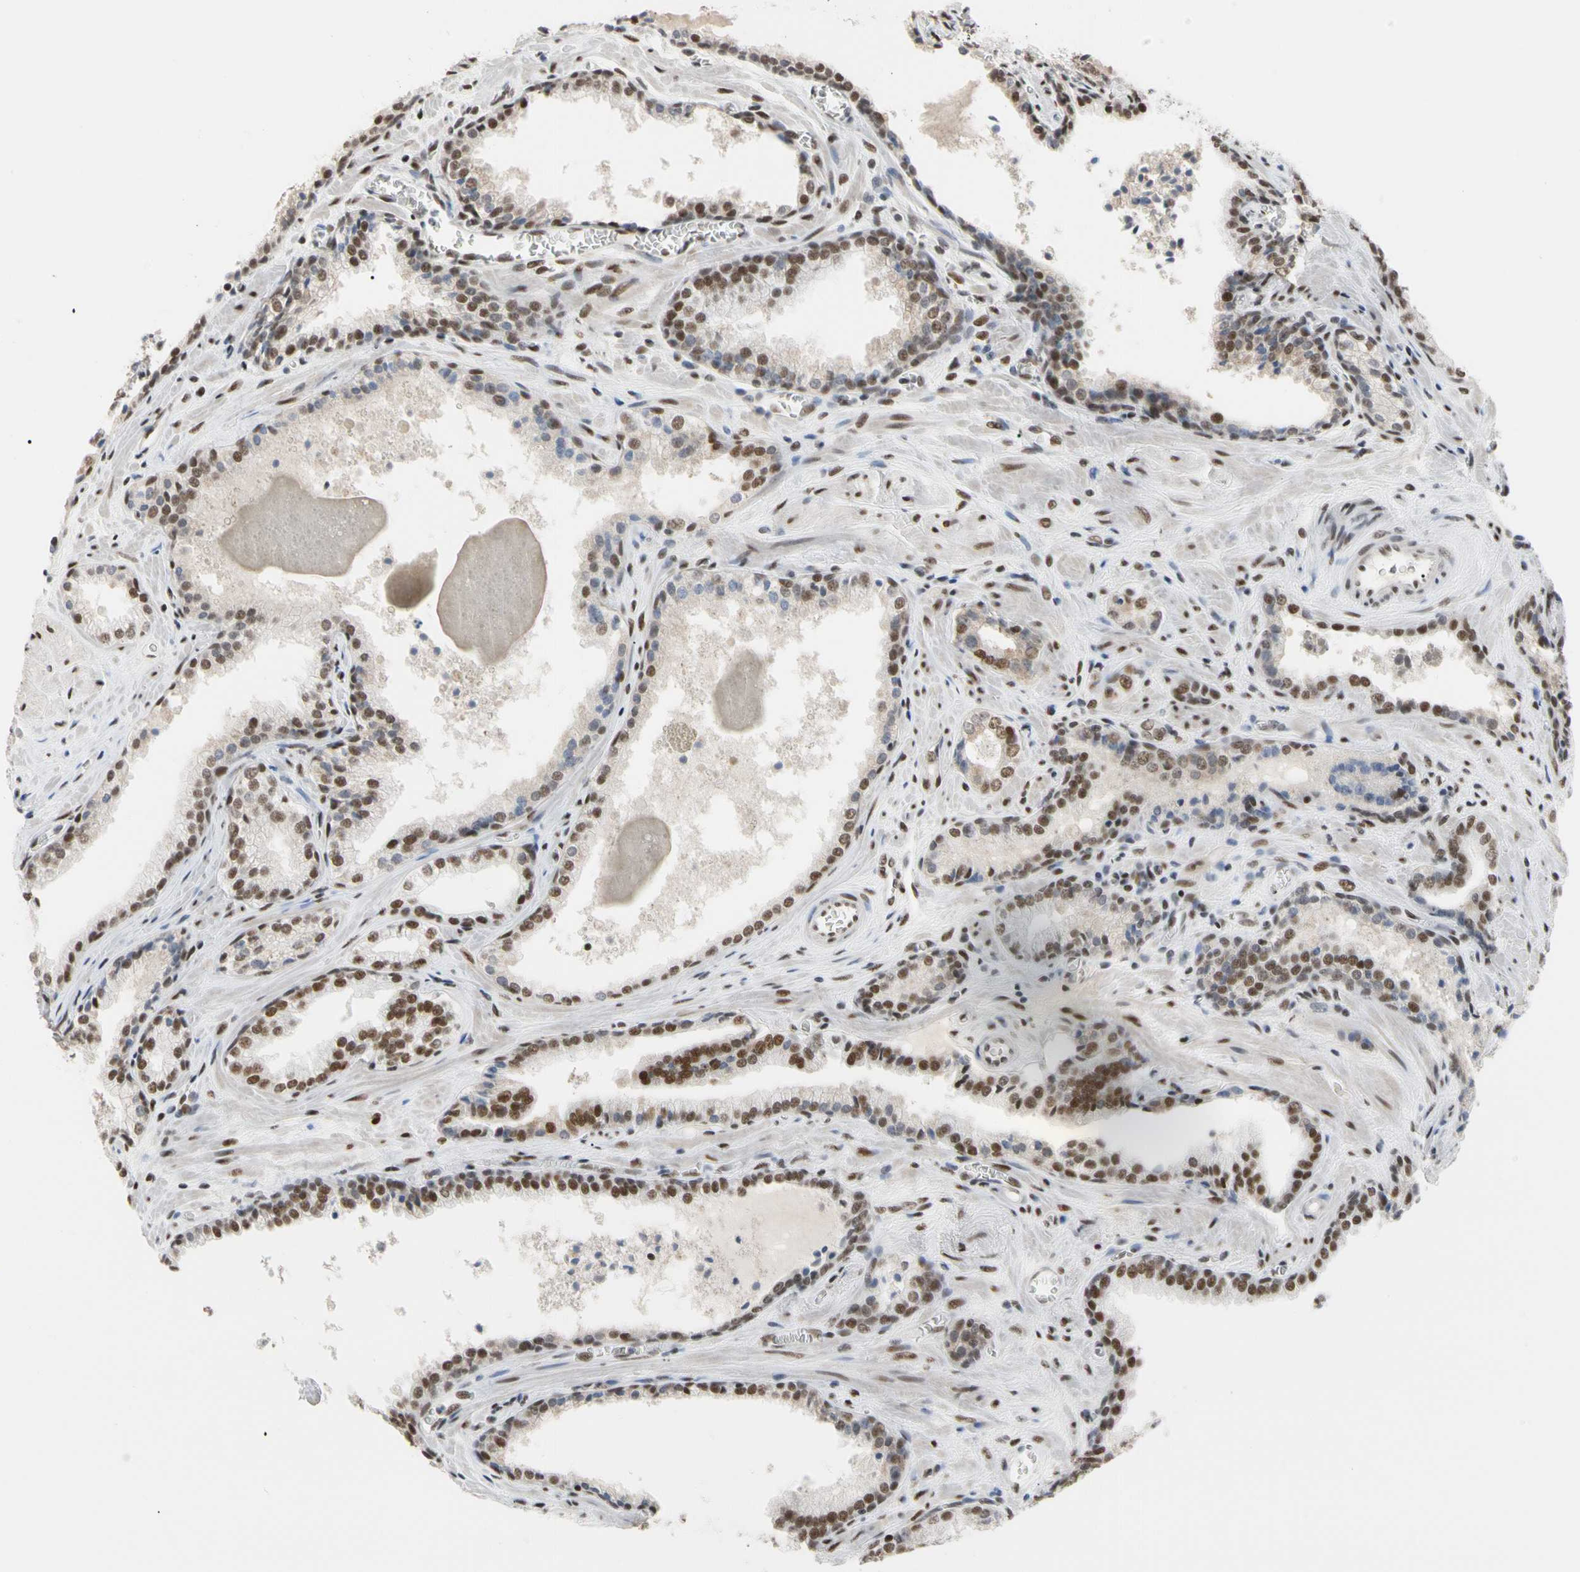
{"staining": {"intensity": "moderate", "quantity": "25%-75%", "location": "nuclear"}, "tissue": "prostate cancer", "cell_type": "Tumor cells", "image_type": "cancer", "snomed": [{"axis": "morphology", "description": "Adenocarcinoma, Low grade"}, {"axis": "topography", "description": "Prostate"}], "caption": "Immunohistochemistry of human prostate cancer (adenocarcinoma (low-grade)) exhibits medium levels of moderate nuclear expression in approximately 25%-75% of tumor cells. The staining was performed using DAB to visualize the protein expression in brown, while the nuclei were stained in blue with hematoxylin (Magnification: 20x).", "gene": "FAM98B", "patient": {"sex": "male", "age": 60}}